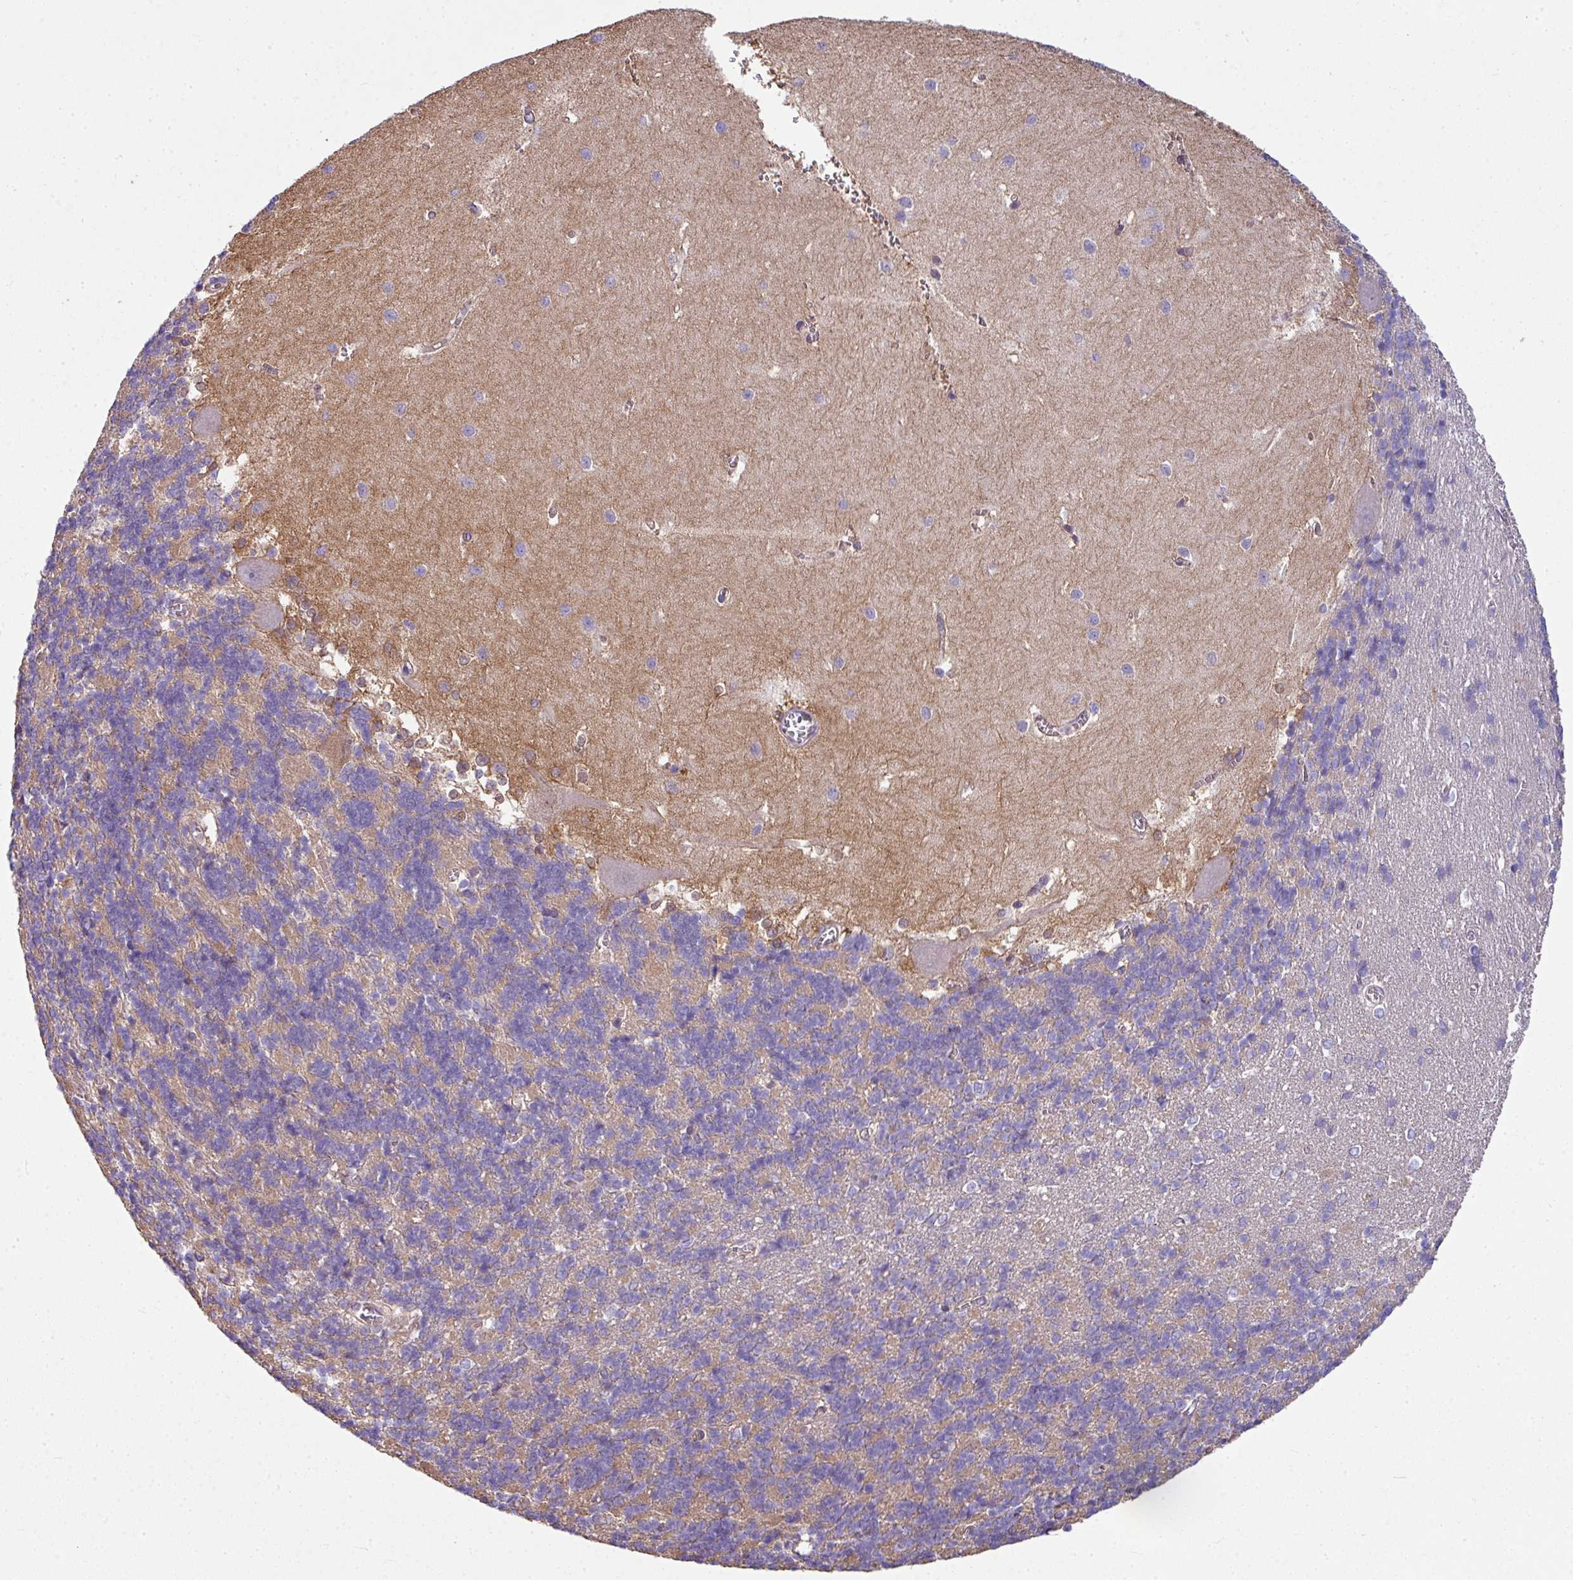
{"staining": {"intensity": "negative", "quantity": "none", "location": "none"}, "tissue": "cerebellum", "cell_type": "Cells in granular layer", "image_type": "normal", "snomed": [{"axis": "morphology", "description": "Normal tissue, NOS"}, {"axis": "topography", "description": "Cerebellum"}], "caption": "The histopathology image reveals no staining of cells in granular layer in benign cerebellum.", "gene": "PALS2", "patient": {"sex": "male", "age": 37}}